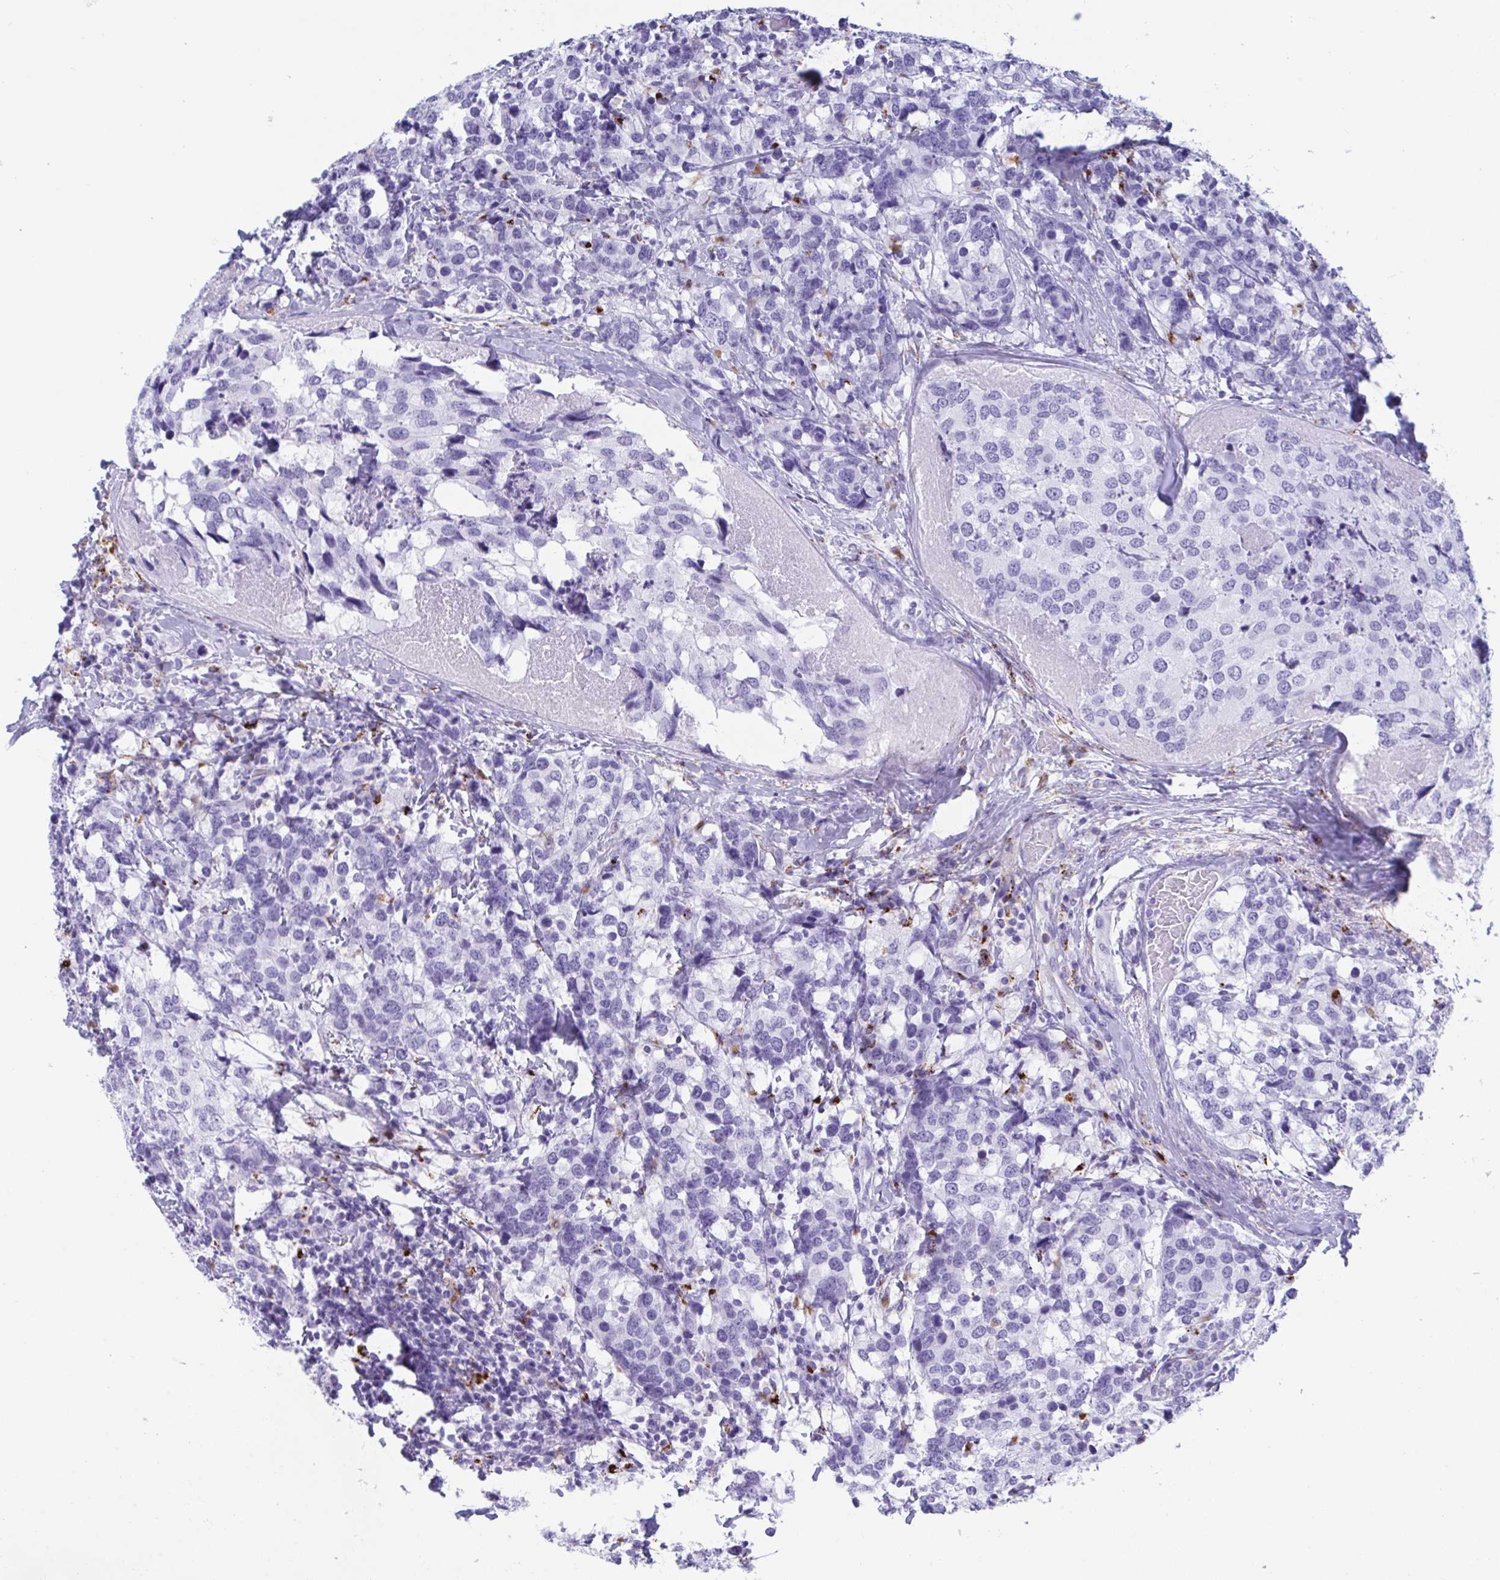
{"staining": {"intensity": "negative", "quantity": "none", "location": "none"}, "tissue": "breast cancer", "cell_type": "Tumor cells", "image_type": "cancer", "snomed": [{"axis": "morphology", "description": "Lobular carcinoma"}, {"axis": "topography", "description": "Breast"}], "caption": "This is an immunohistochemistry (IHC) histopathology image of breast cancer. There is no expression in tumor cells.", "gene": "CPVL", "patient": {"sex": "female", "age": 59}}